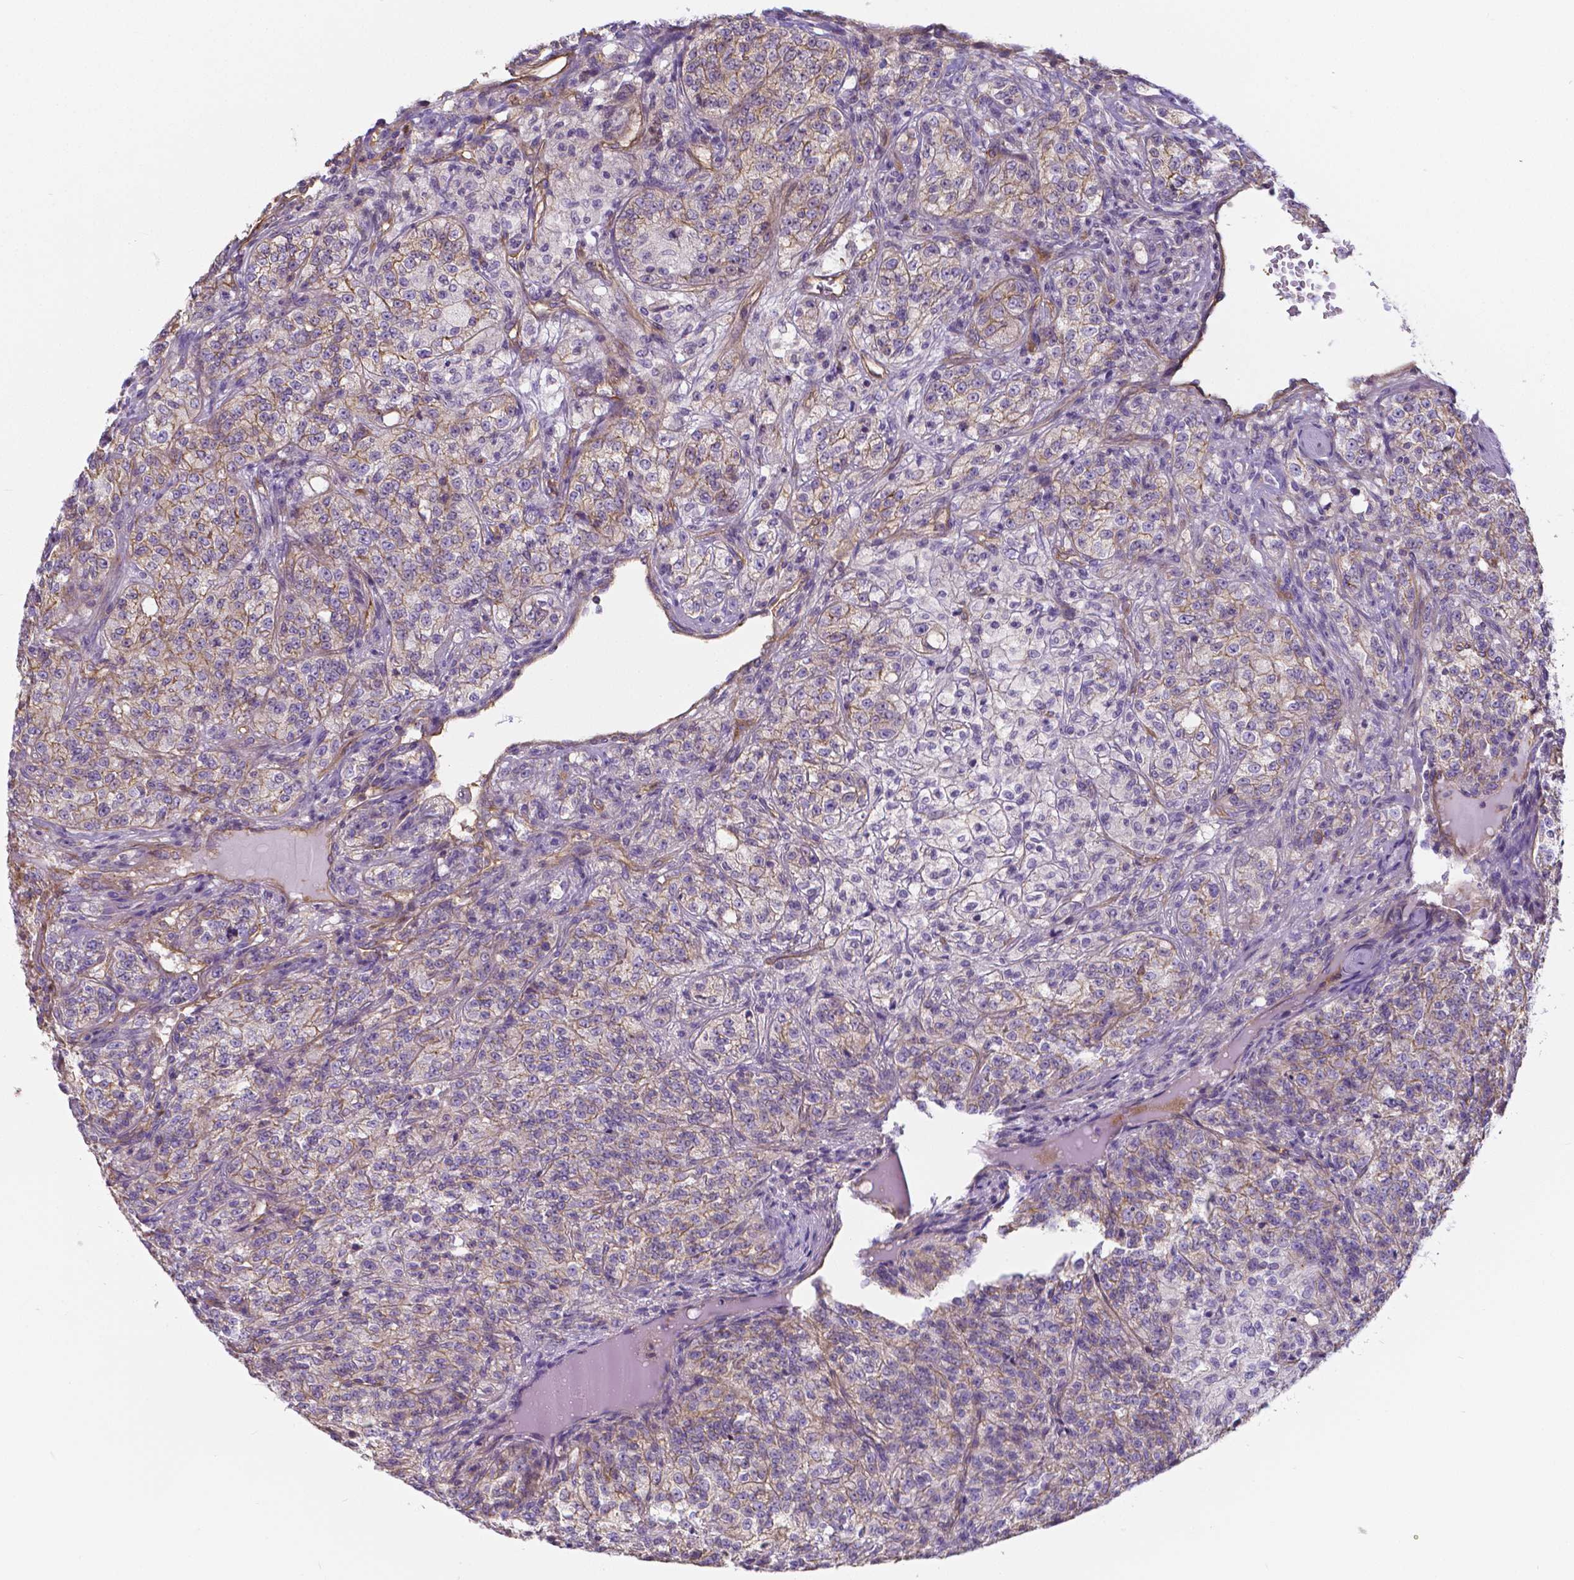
{"staining": {"intensity": "moderate", "quantity": "<25%", "location": "cytoplasmic/membranous"}, "tissue": "renal cancer", "cell_type": "Tumor cells", "image_type": "cancer", "snomed": [{"axis": "morphology", "description": "Adenocarcinoma, NOS"}, {"axis": "topography", "description": "Kidney"}], "caption": "IHC of human renal adenocarcinoma reveals low levels of moderate cytoplasmic/membranous staining in approximately <25% of tumor cells.", "gene": "CRMP1", "patient": {"sex": "female", "age": 63}}